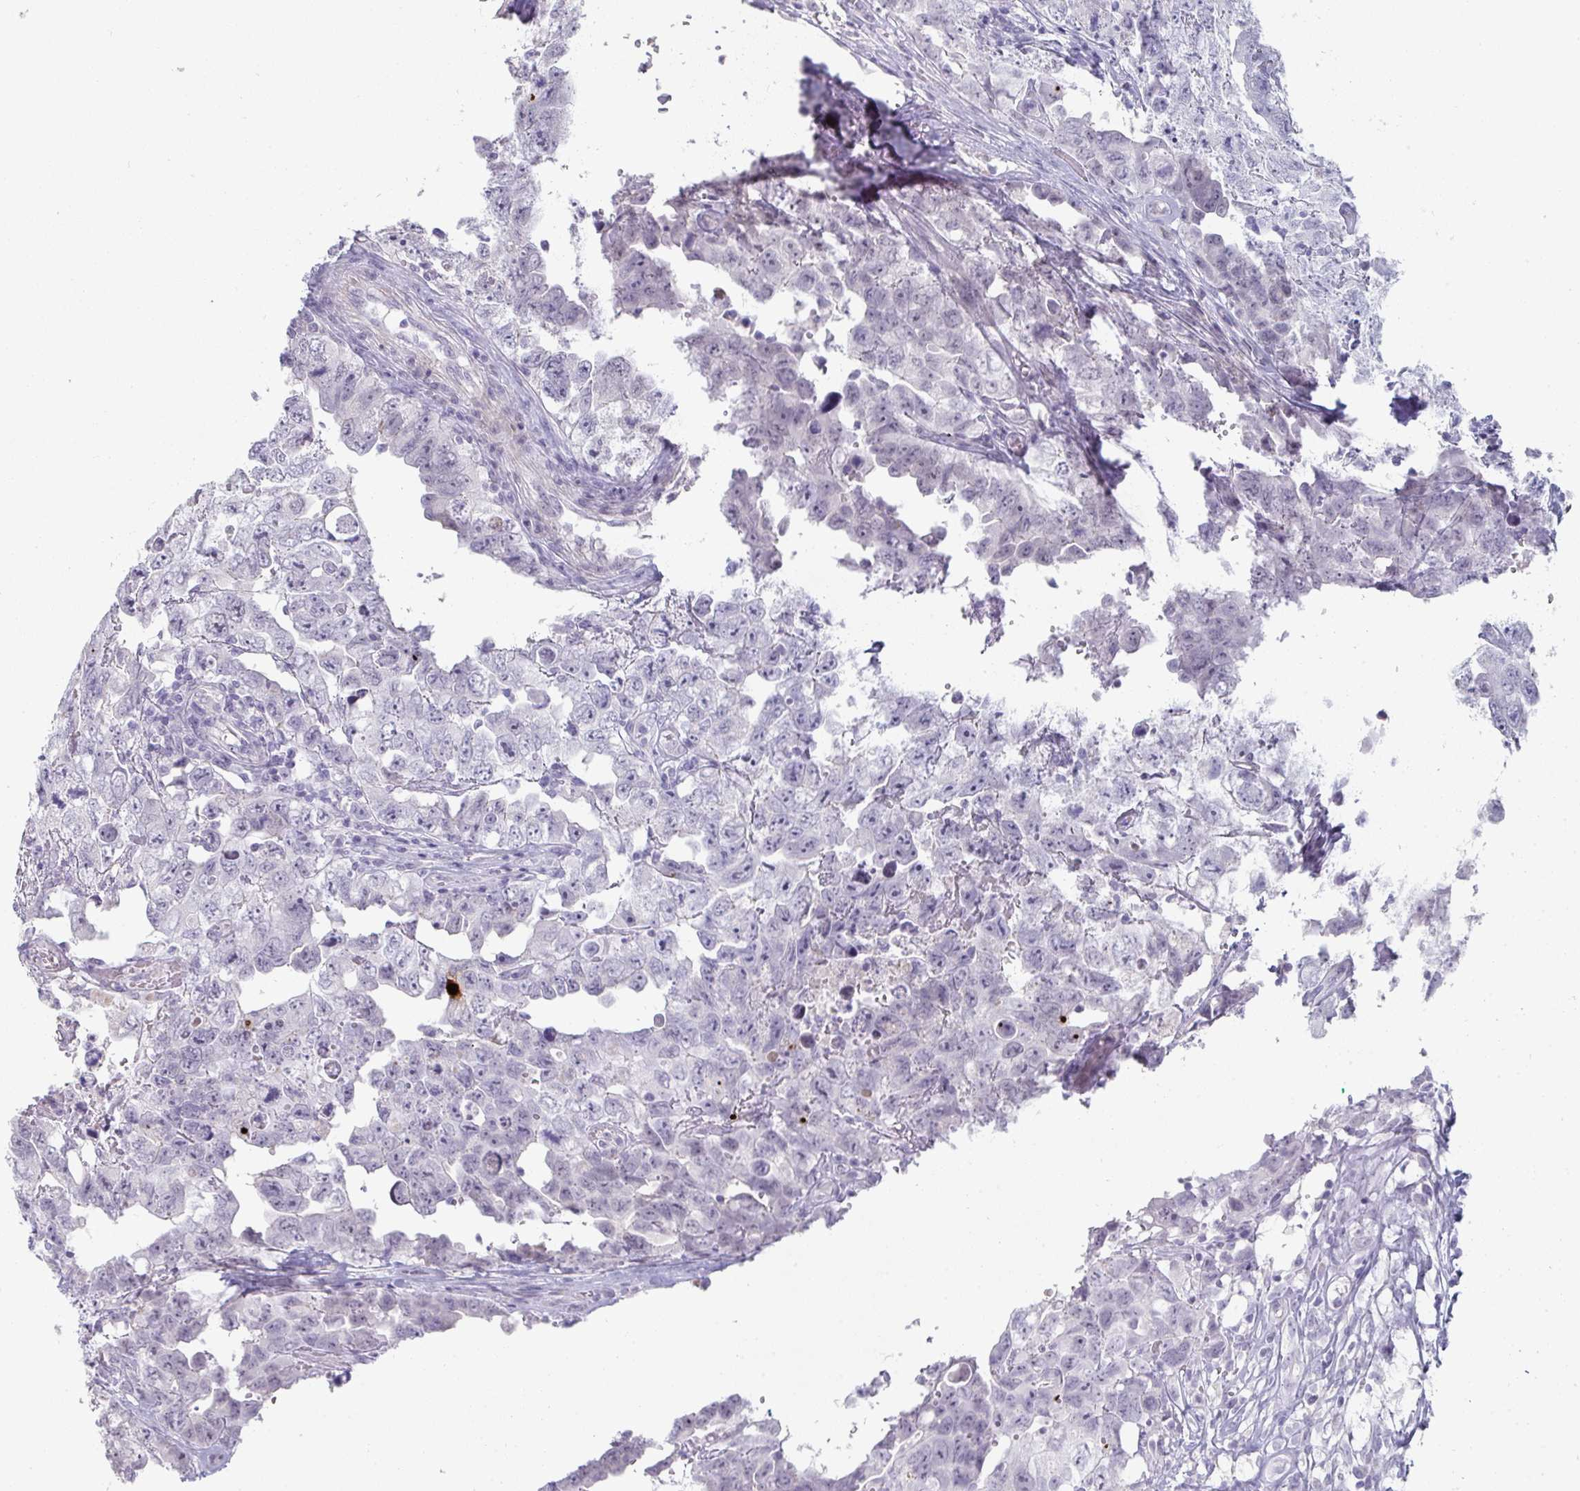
{"staining": {"intensity": "negative", "quantity": "none", "location": "none"}, "tissue": "testis cancer", "cell_type": "Tumor cells", "image_type": "cancer", "snomed": [{"axis": "morphology", "description": "Carcinoma, Embryonal, NOS"}, {"axis": "topography", "description": "Testis"}], "caption": "Micrograph shows no protein staining in tumor cells of testis embryonal carcinoma tissue.", "gene": "A1CF", "patient": {"sex": "male", "age": 22}}